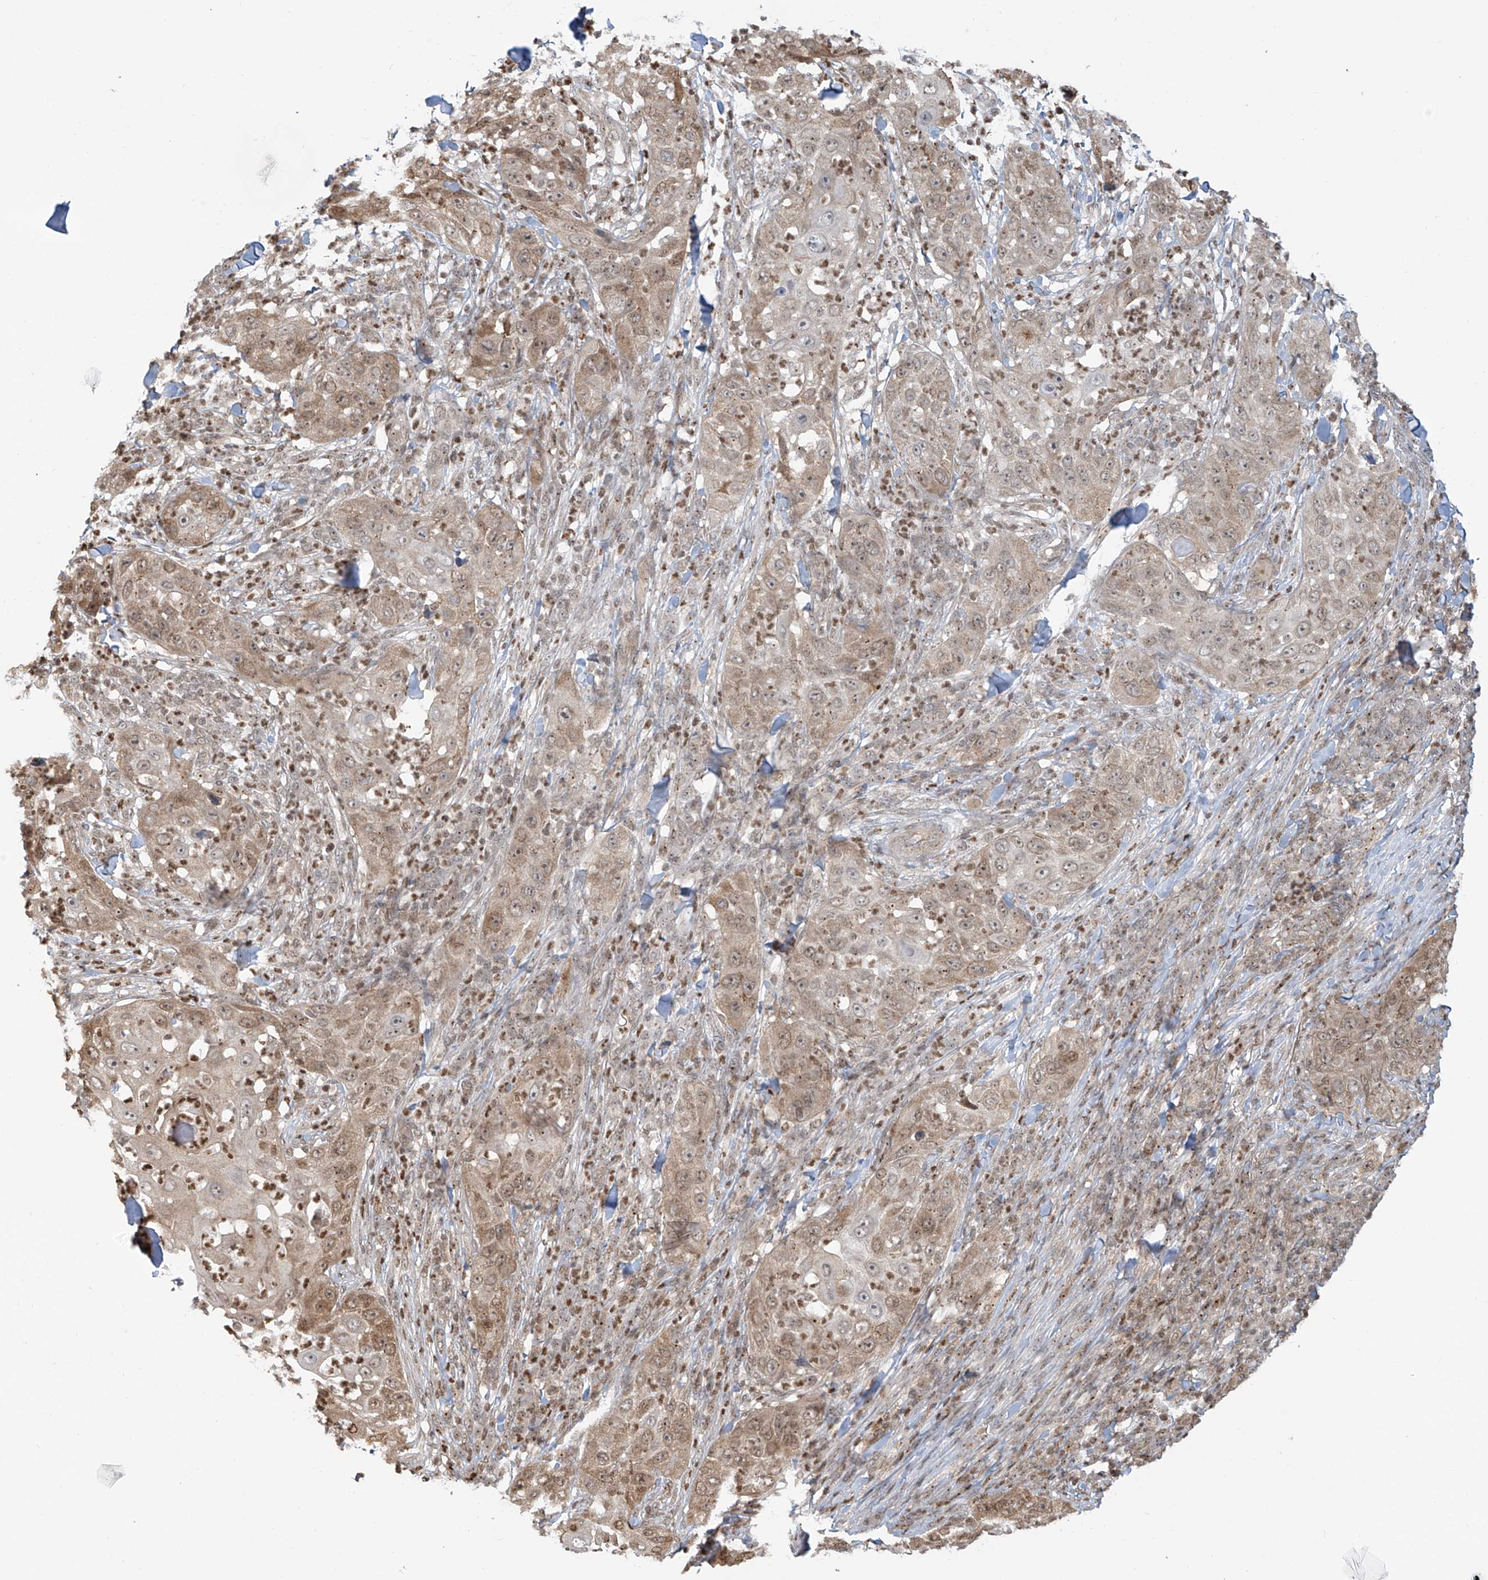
{"staining": {"intensity": "weak", "quantity": ">75%", "location": "cytoplasmic/membranous,nuclear"}, "tissue": "skin cancer", "cell_type": "Tumor cells", "image_type": "cancer", "snomed": [{"axis": "morphology", "description": "Squamous cell carcinoma, NOS"}, {"axis": "topography", "description": "Skin"}], "caption": "Protein staining shows weak cytoplasmic/membranous and nuclear expression in approximately >75% of tumor cells in skin cancer.", "gene": "VMP1", "patient": {"sex": "female", "age": 44}}